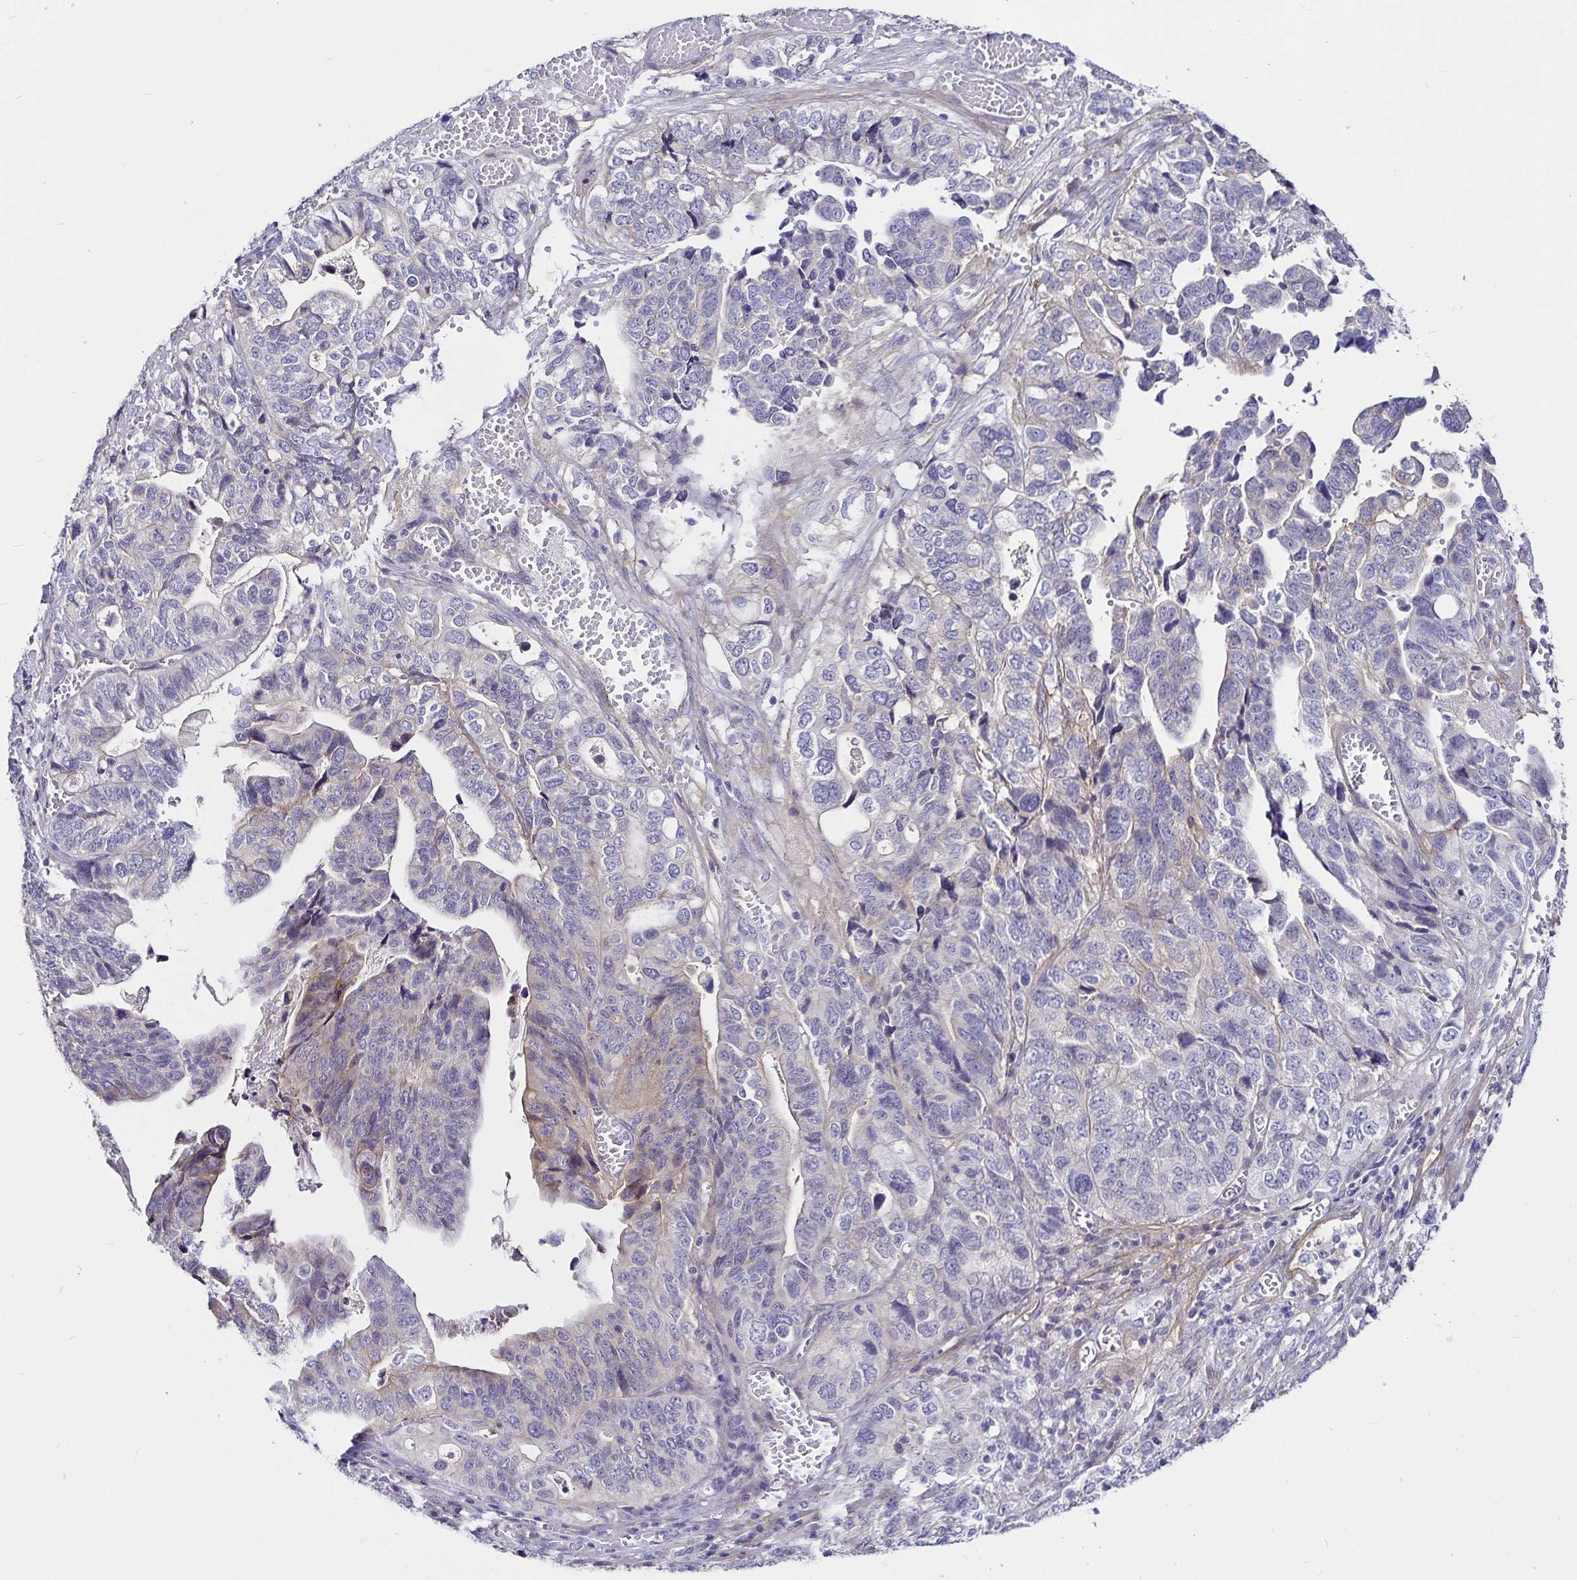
{"staining": {"intensity": "negative", "quantity": "none", "location": "none"}, "tissue": "stomach cancer", "cell_type": "Tumor cells", "image_type": "cancer", "snomed": [{"axis": "morphology", "description": "Adenocarcinoma, NOS"}, {"axis": "topography", "description": "Stomach, upper"}], "caption": "A micrograph of human stomach cancer (adenocarcinoma) is negative for staining in tumor cells.", "gene": "GNG12", "patient": {"sex": "female", "age": 67}}